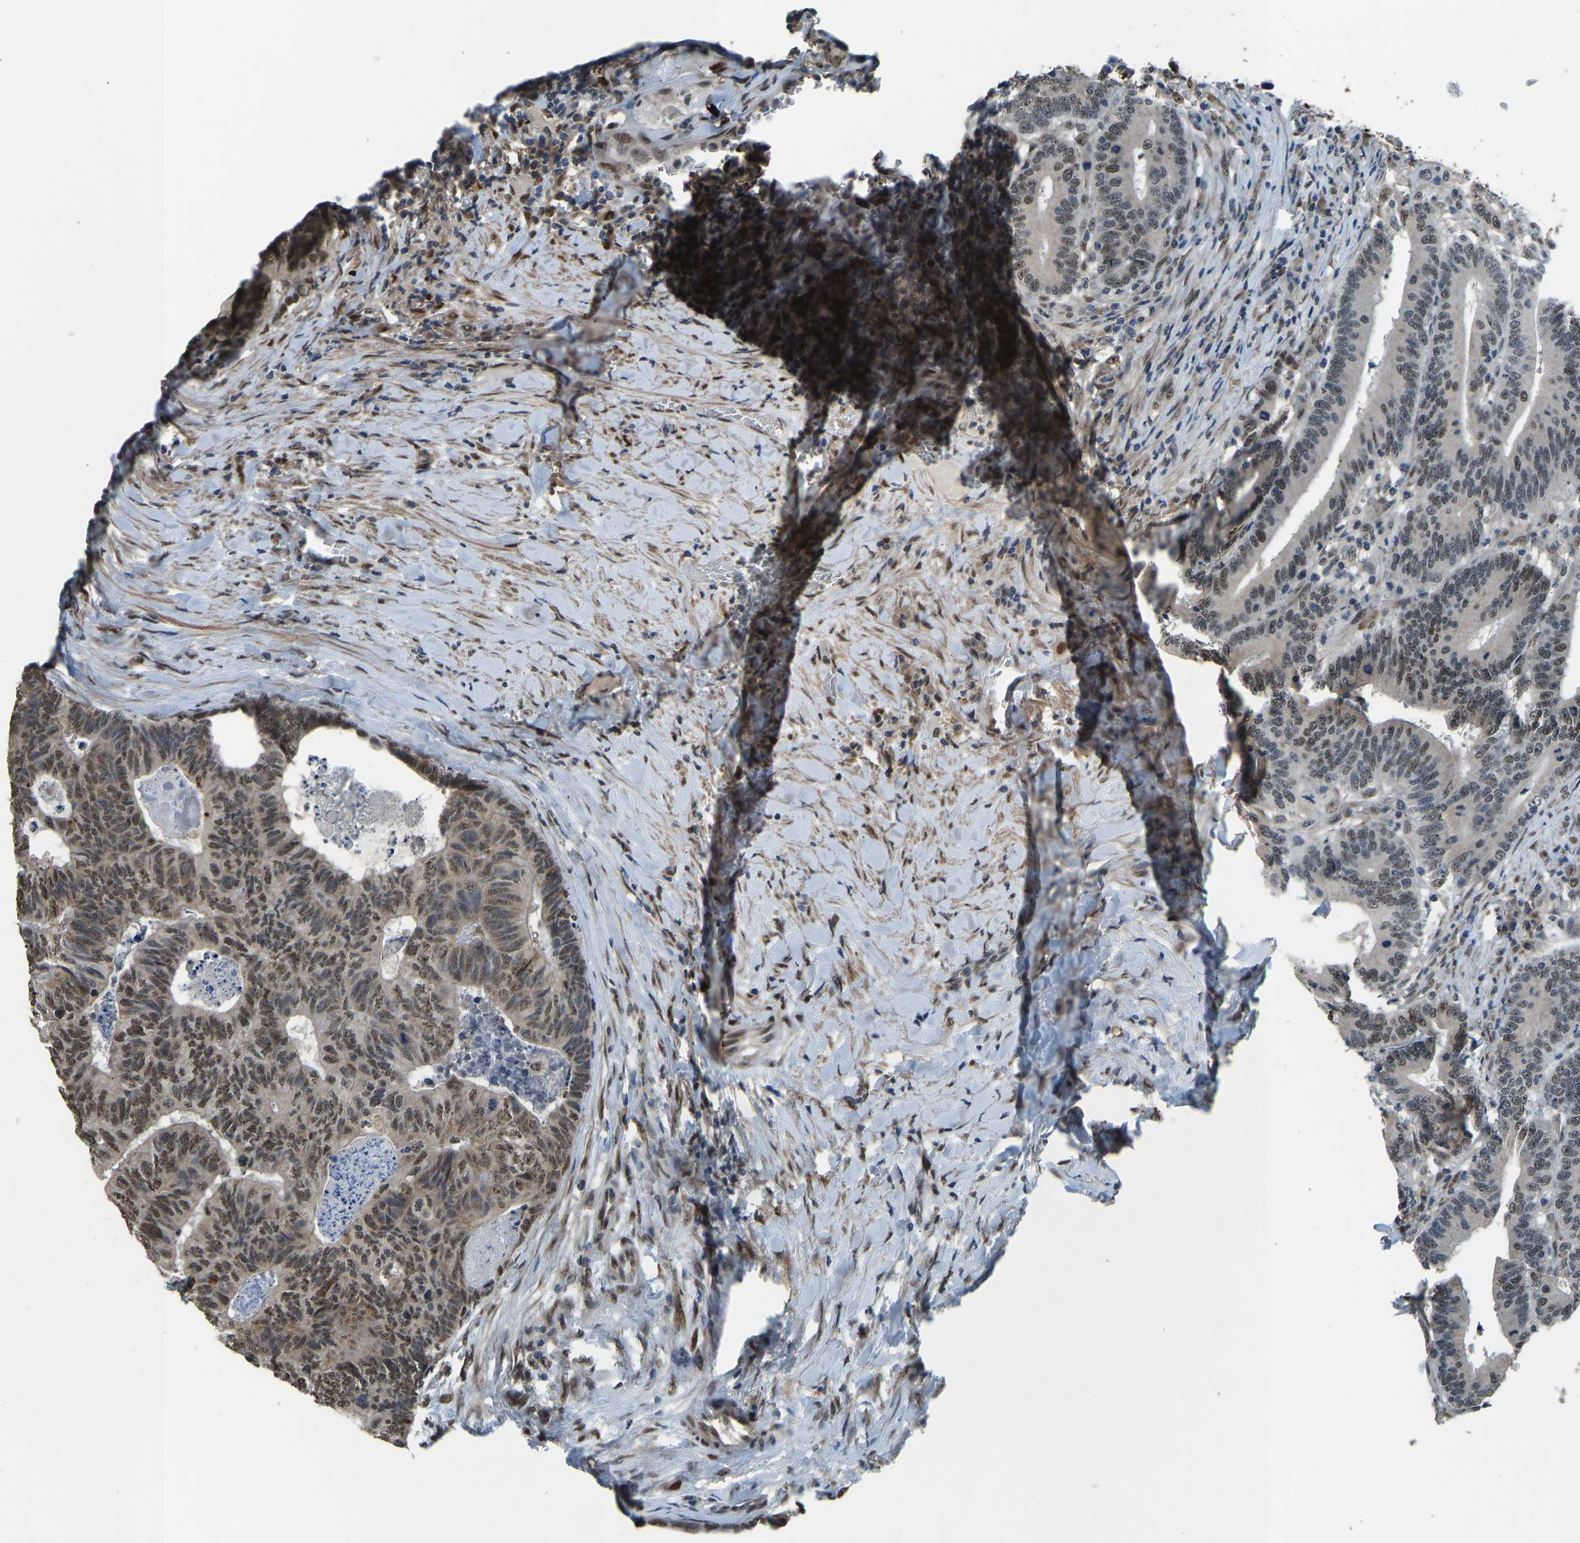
{"staining": {"intensity": "moderate", "quantity": "<25%", "location": "nuclear"}, "tissue": "colorectal cancer", "cell_type": "Tumor cells", "image_type": "cancer", "snomed": [{"axis": "morphology", "description": "Adenocarcinoma, NOS"}, {"axis": "topography", "description": "Colon"}], "caption": "Human colorectal cancer (adenocarcinoma) stained with a brown dye exhibits moderate nuclear positive positivity in approximately <25% of tumor cells.", "gene": "FOS", "patient": {"sex": "female", "age": 66}}